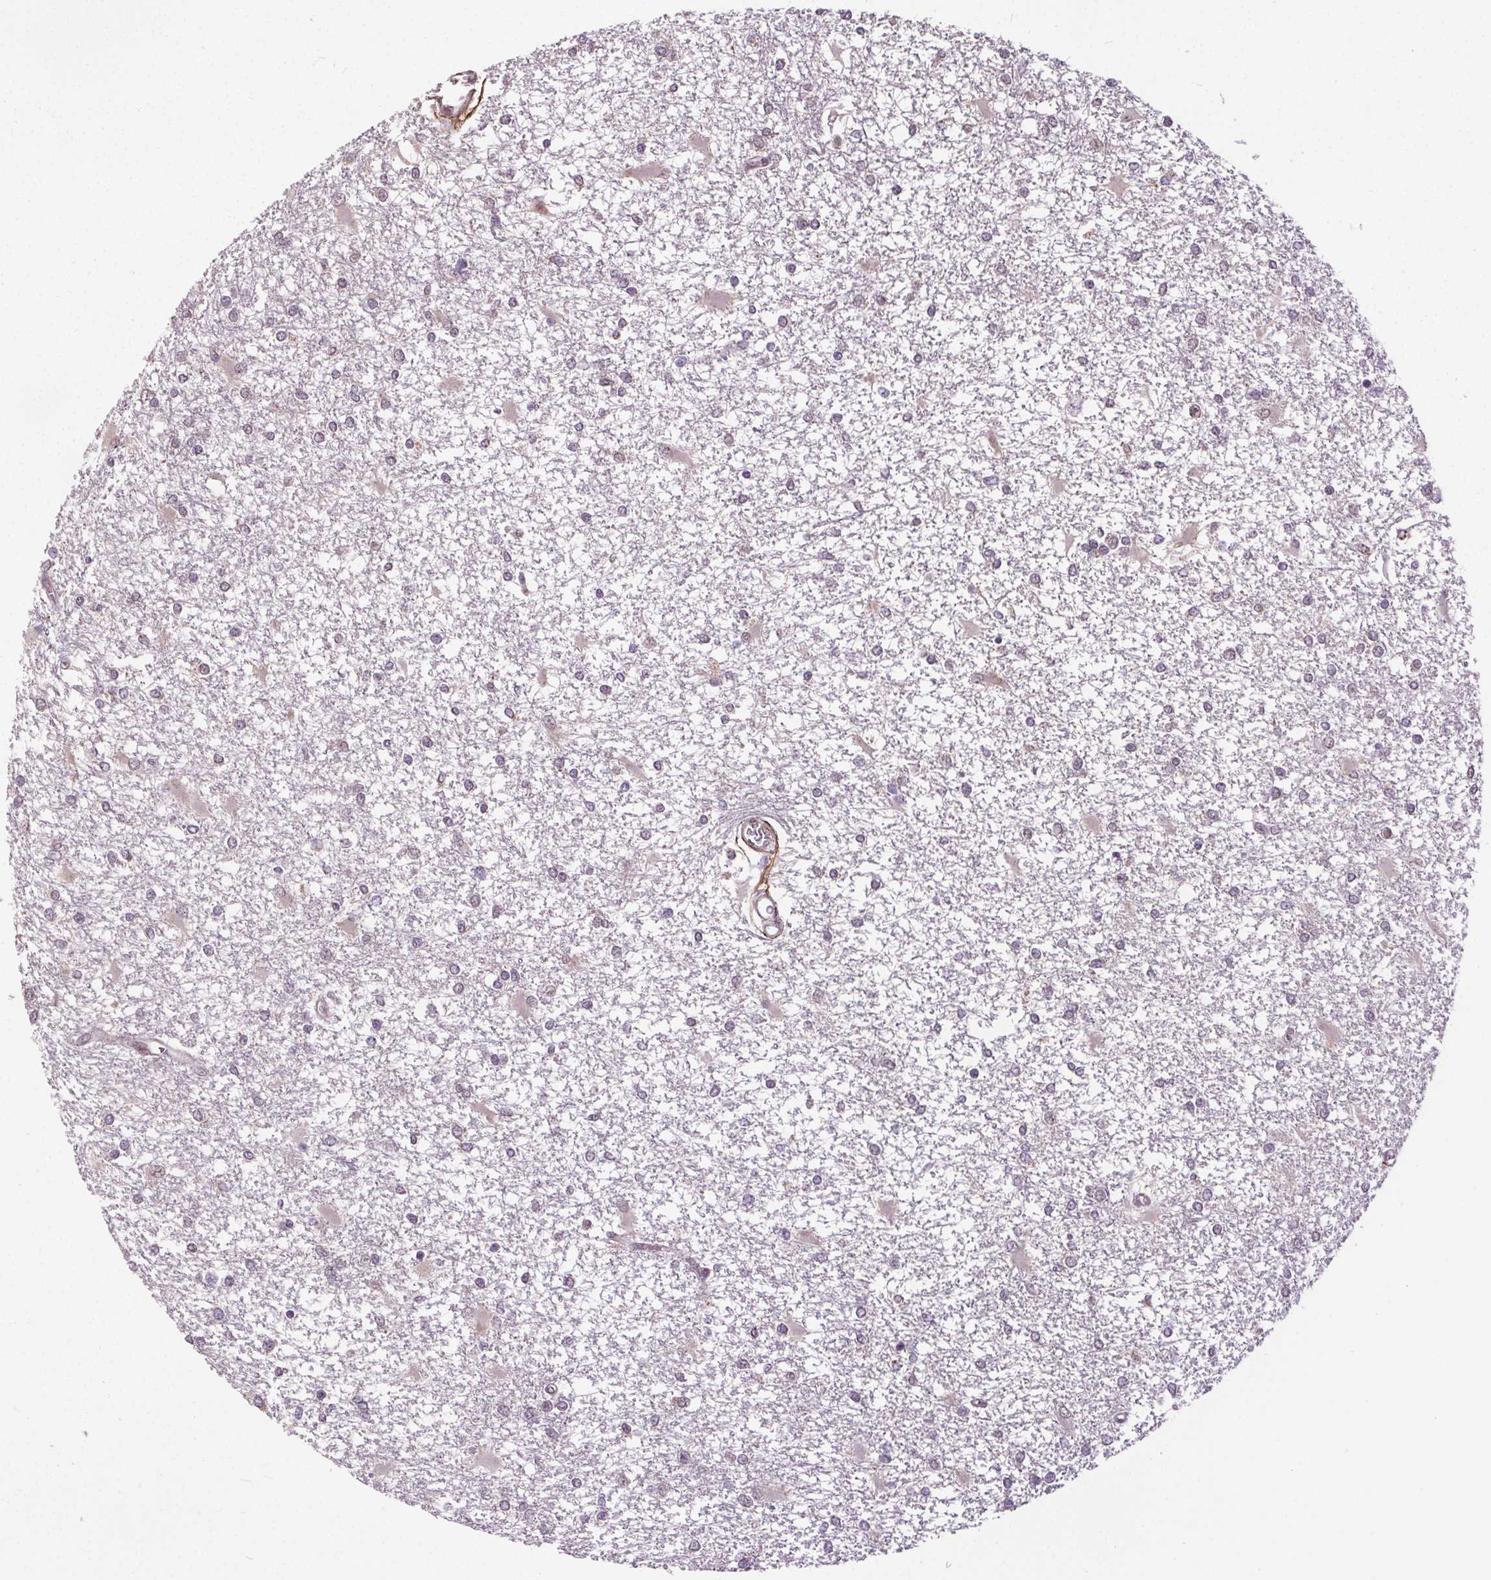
{"staining": {"intensity": "weak", "quantity": "<25%", "location": "nuclear"}, "tissue": "glioma", "cell_type": "Tumor cells", "image_type": "cancer", "snomed": [{"axis": "morphology", "description": "Glioma, malignant, High grade"}, {"axis": "topography", "description": "Cerebral cortex"}], "caption": "IHC of human glioma reveals no expression in tumor cells.", "gene": "KIAA0232", "patient": {"sex": "male", "age": 79}}